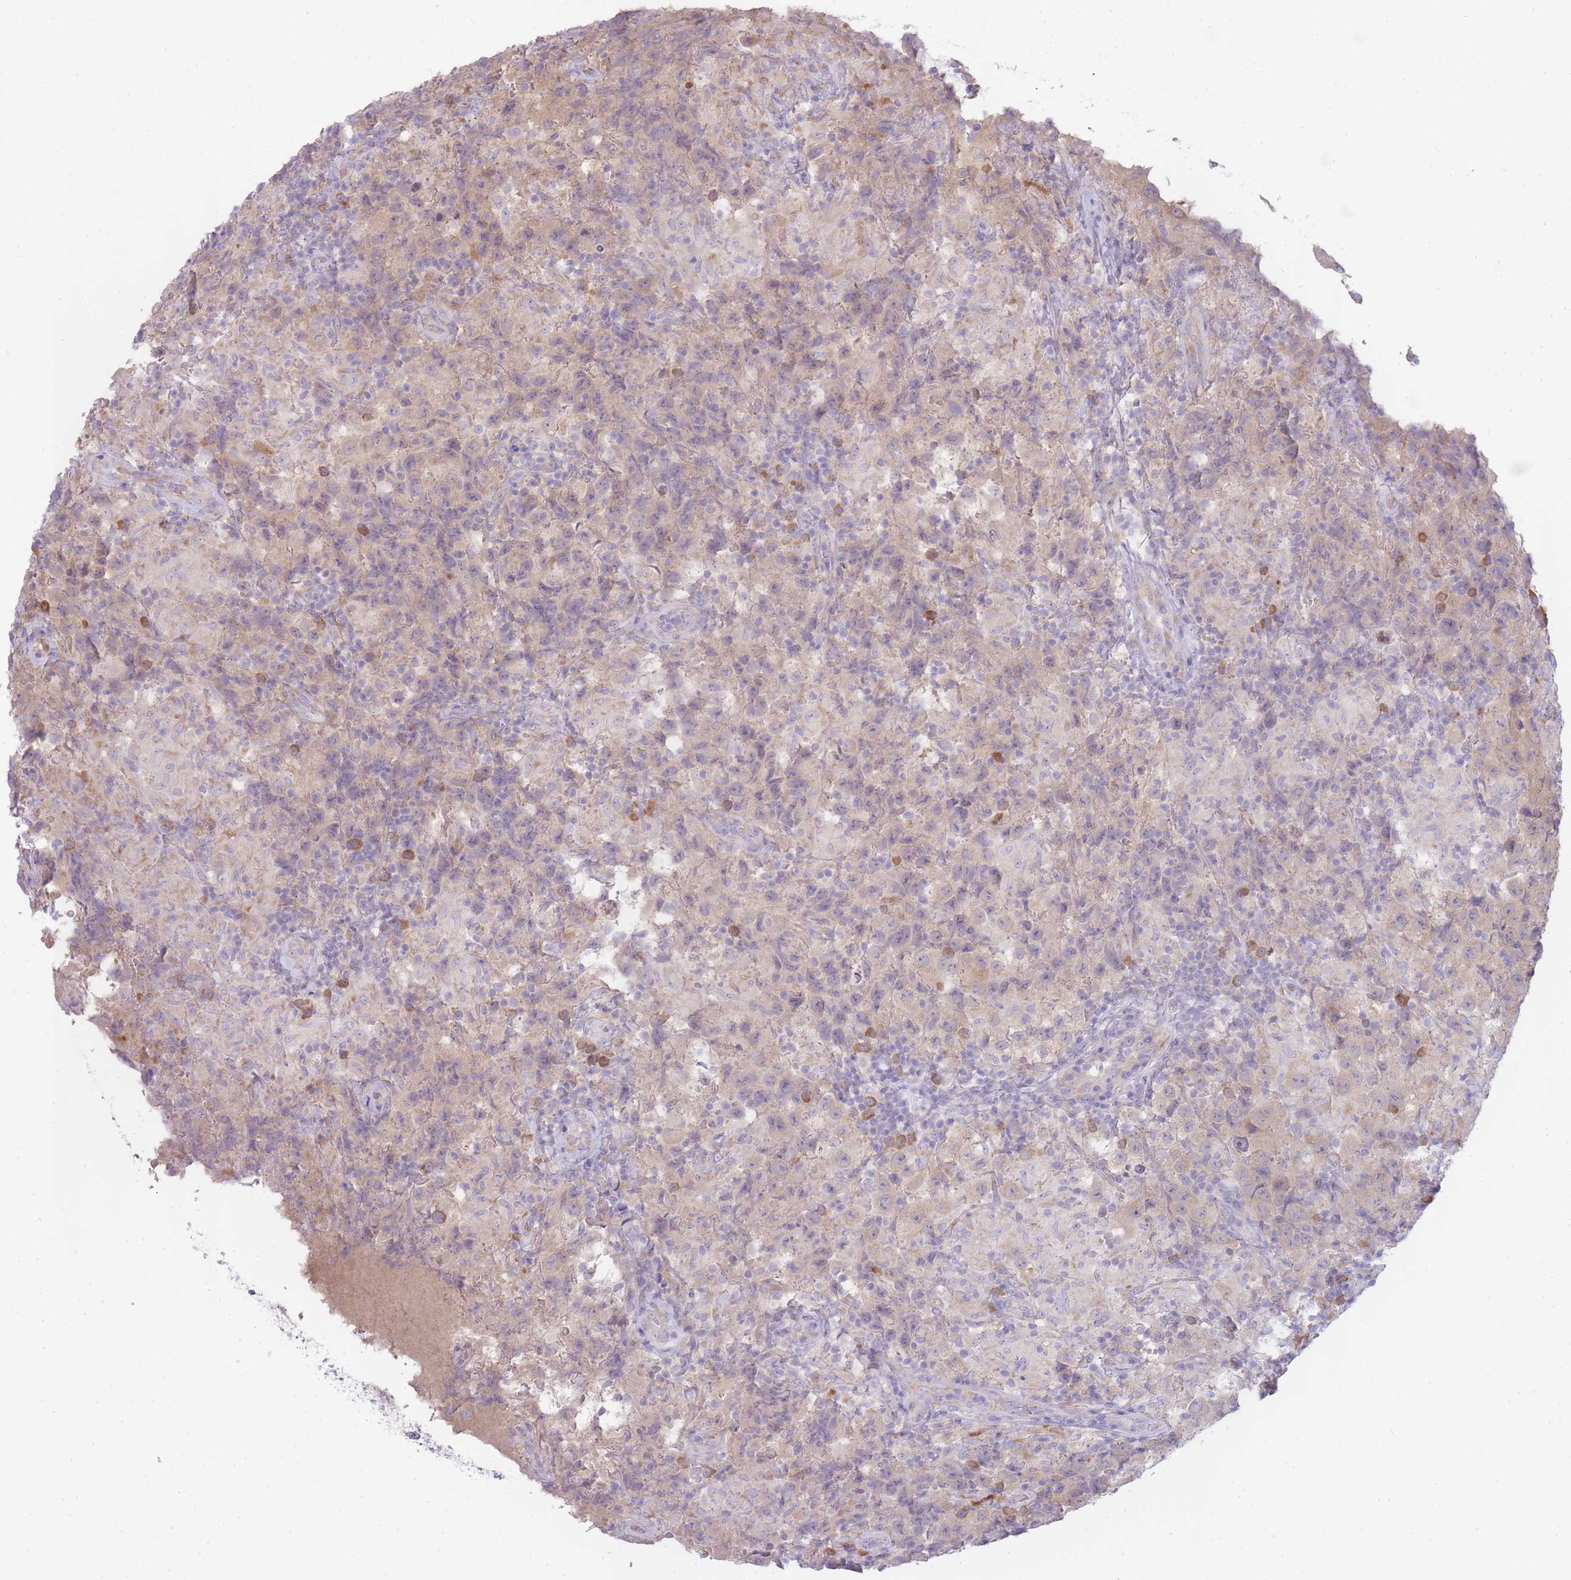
{"staining": {"intensity": "weak", "quantity": "25%-75%", "location": "cytoplasmic/membranous"}, "tissue": "testis cancer", "cell_type": "Tumor cells", "image_type": "cancer", "snomed": [{"axis": "morphology", "description": "Seminoma, NOS"}, {"axis": "morphology", "description": "Carcinoma, Embryonal, NOS"}, {"axis": "topography", "description": "Testis"}], "caption": "Protein staining of testis cancer tissue displays weak cytoplasmic/membranous expression in about 25%-75% of tumor cells.", "gene": "OR5L2", "patient": {"sex": "male", "age": 41}}